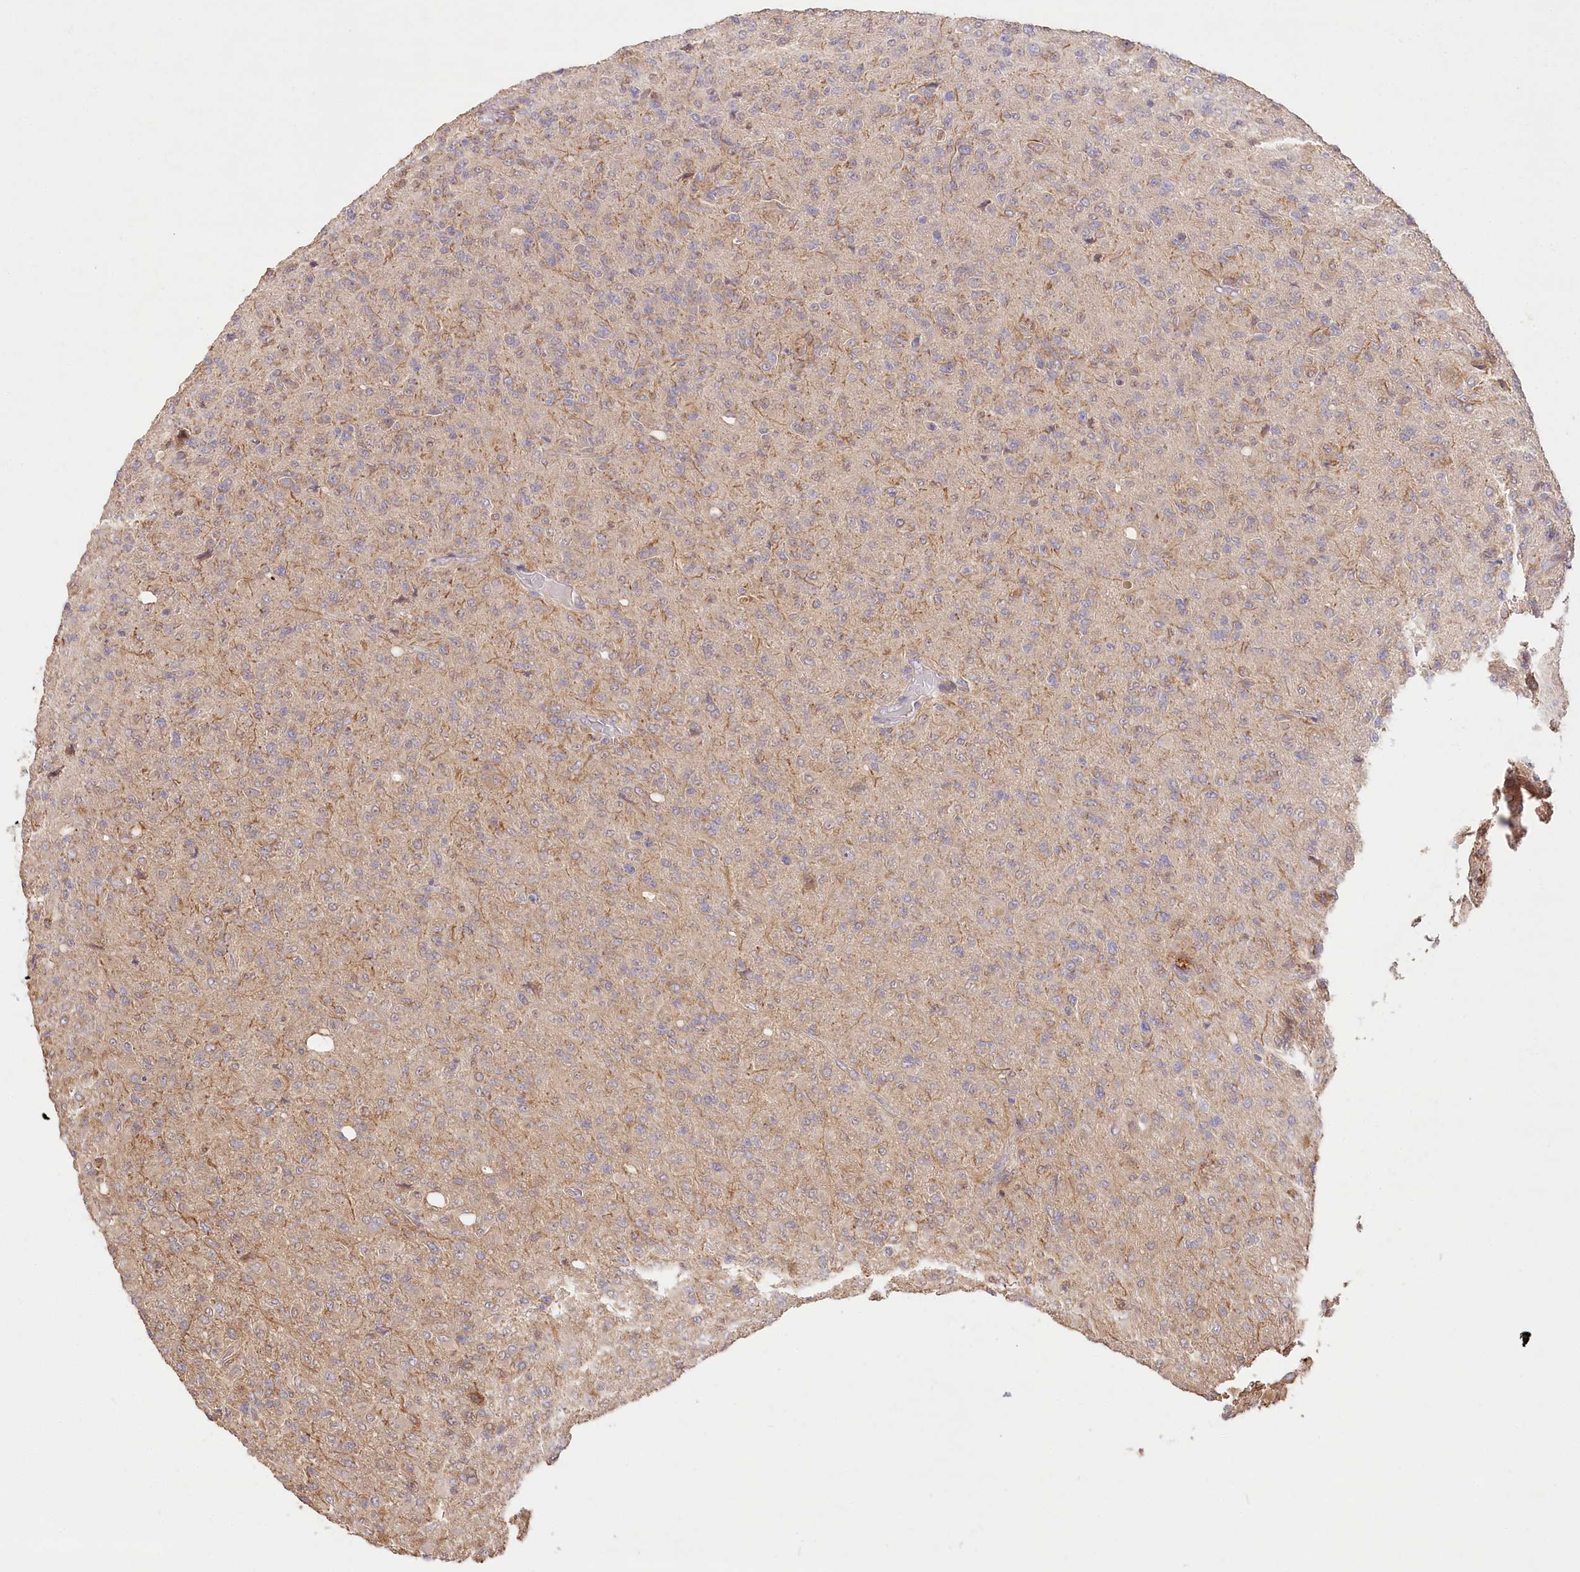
{"staining": {"intensity": "weak", "quantity": "<25%", "location": "cytoplasmic/membranous"}, "tissue": "glioma", "cell_type": "Tumor cells", "image_type": "cancer", "snomed": [{"axis": "morphology", "description": "Glioma, malignant, High grade"}, {"axis": "topography", "description": "Brain"}], "caption": "DAB immunohistochemical staining of glioma demonstrates no significant staining in tumor cells.", "gene": "DMXL1", "patient": {"sex": "female", "age": 57}}